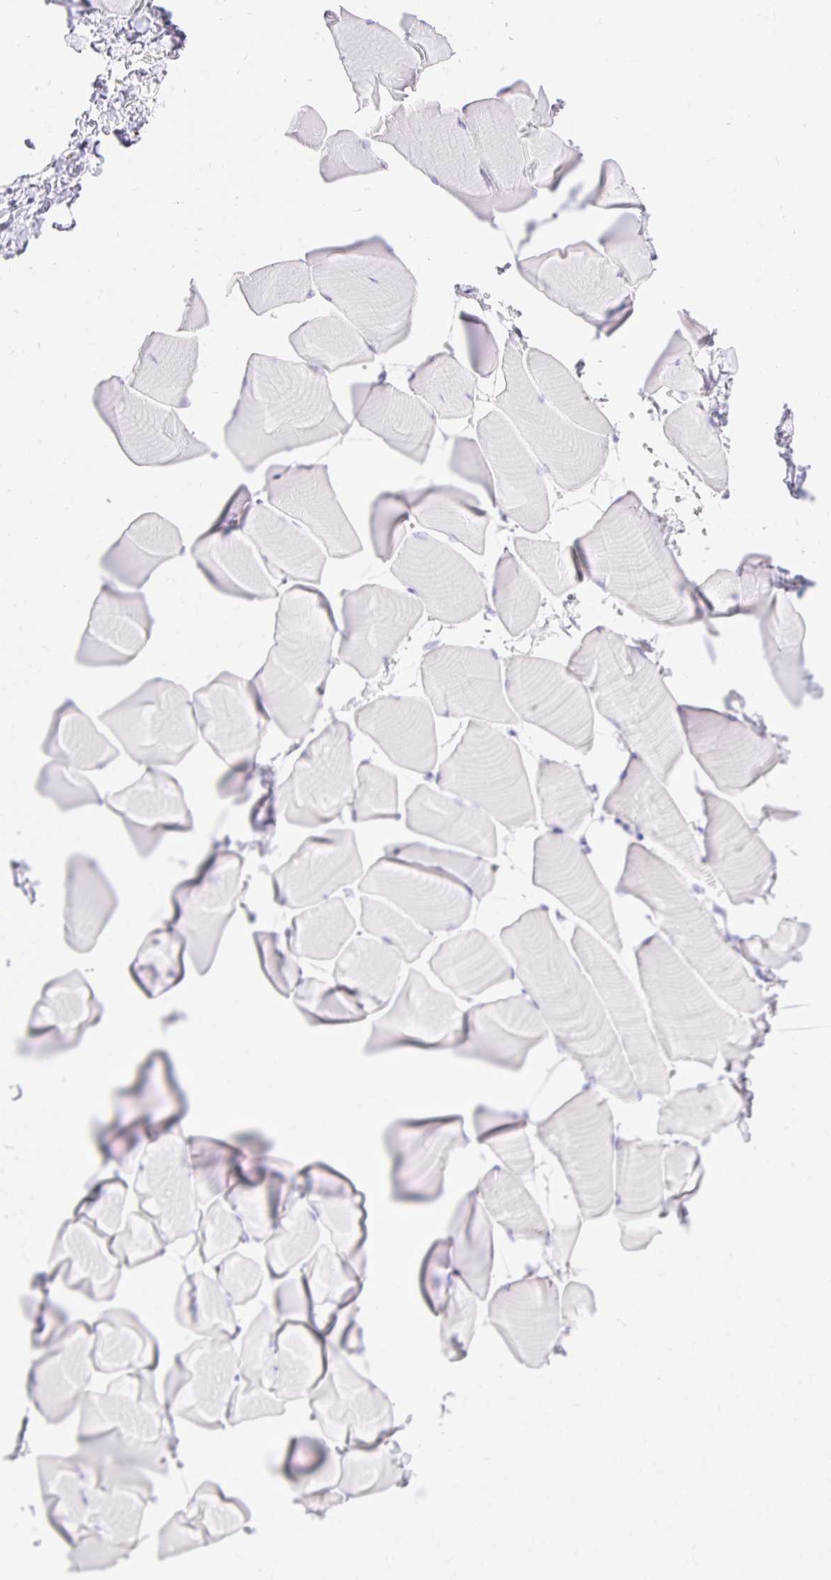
{"staining": {"intensity": "negative", "quantity": "none", "location": "none"}, "tissue": "skeletal muscle", "cell_type": "Myocytes", "image_type": "normal", "snomed": [{"axis": "morphology", "description": "Normal tissue, NOS"}, {"axis": "topography", "description": "Skeletal muscle"}], "caption": "Immunohistochemistry (IHC) image of benign human skeletal muscle stained for a protein (brown), which shows no positivity in myocytes. (Immunohistochemistry (IHC), brightfield microscopy, high magnification).", "gene": "MBP", "patient": {"sex": "male", "age": 25}}